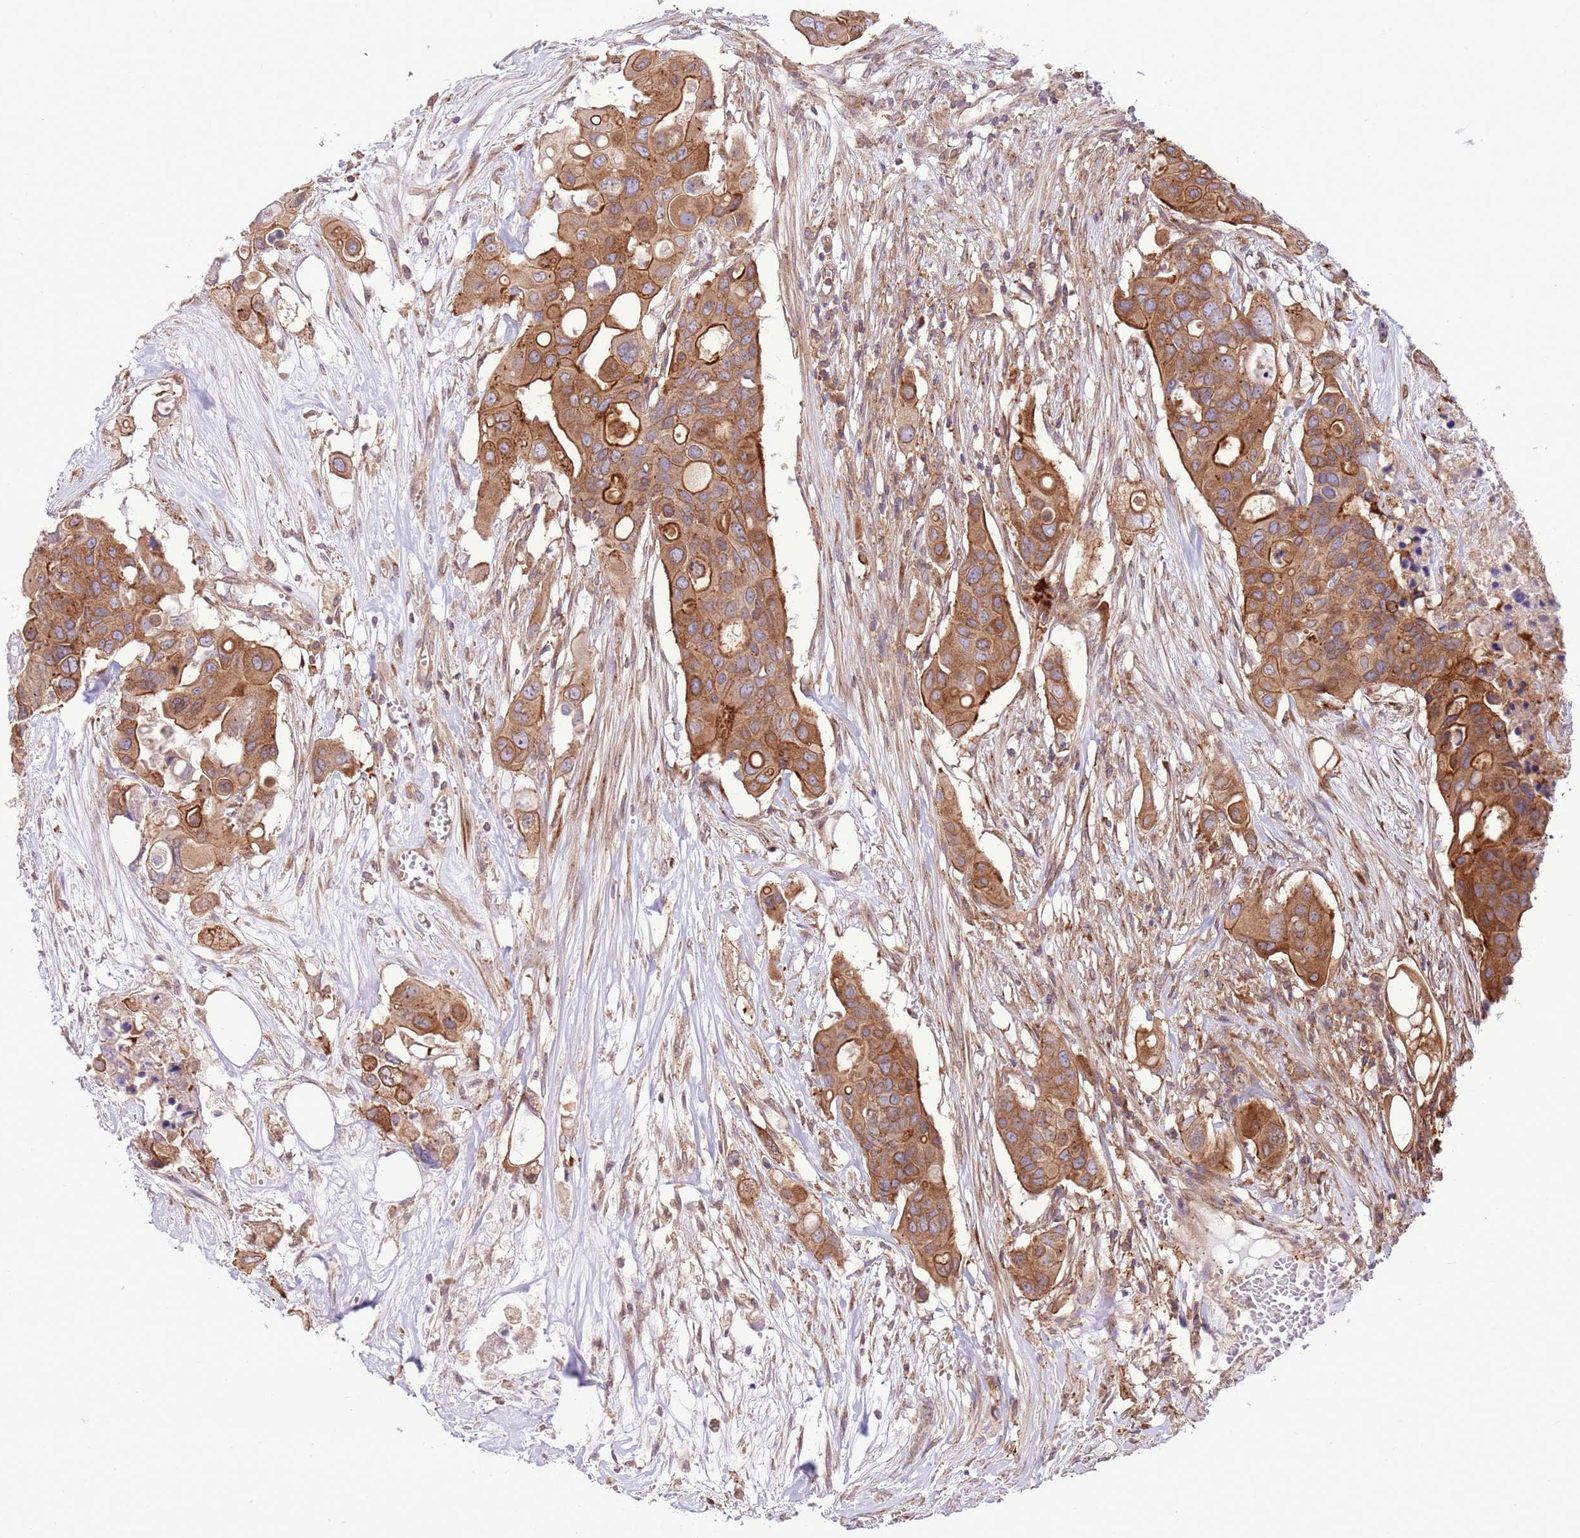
{"staining": {"intensity": "strong", "quantity": ">75%", "location": "cytoplasmic/membranous"}, "tissue": "colorectal cancer", "cell_type": "Tumor cells", "image_type": "cancer", "snomed": [{"axis": "morphology", "description": "Adenocarcinoma, NOS"}, {"axis": "topography", "description": "Colon"}], "caption": "Immunohistochemistry (IHC) photomicrograph of neoplastic tissue: colorectal cancer stained using immunohistochemistry displays high levels of strong protein expression localized specifically in the cytoplasmic/membranous of tumor cells, appearing as a cytoplasmic/membranous brown color.", "gene": "DDX19B", "patient": {"sex": "male", "age": 77}}